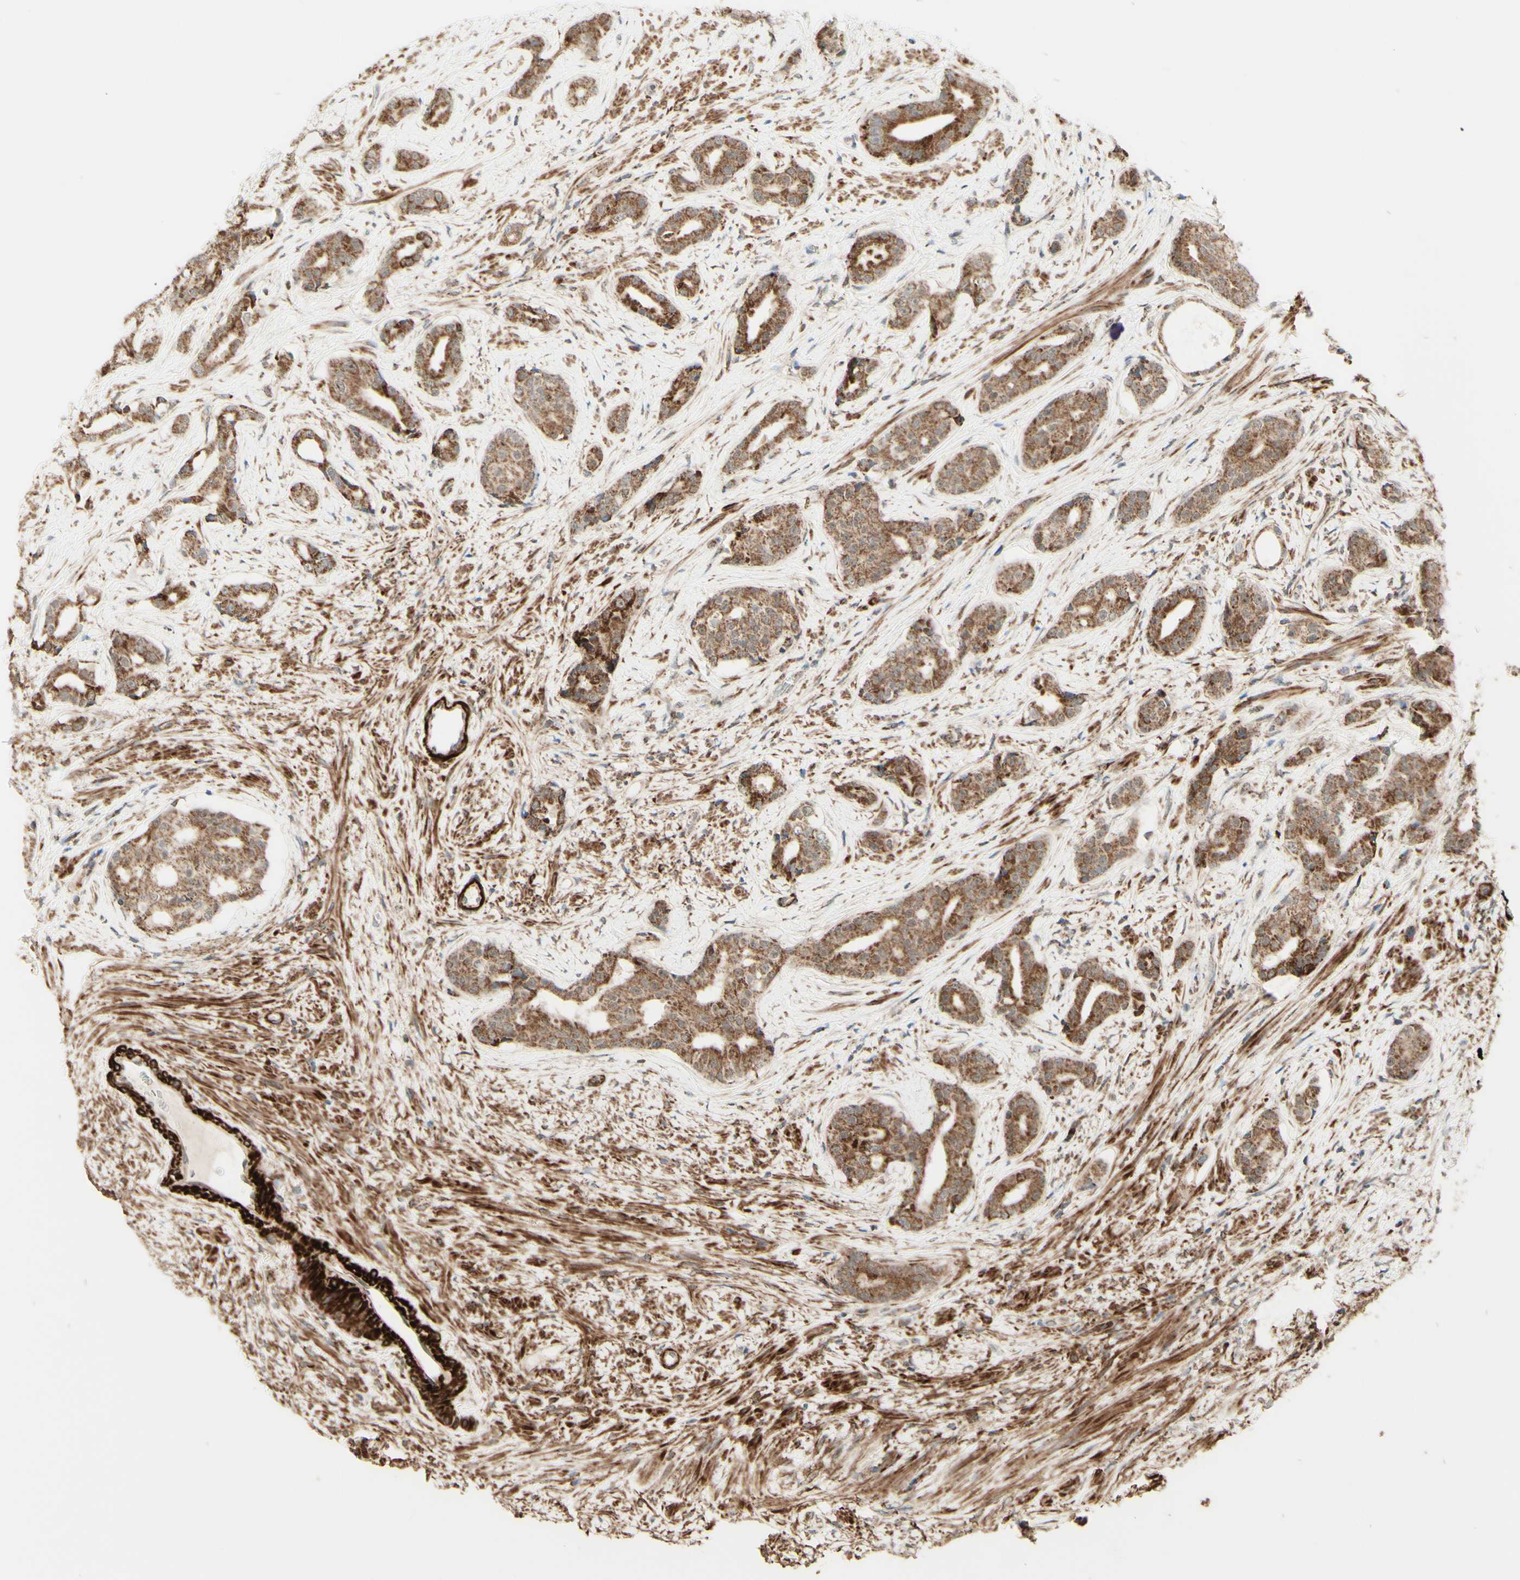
{"staining": {"intensity": "moderate", "quantity": ">75%", "location": "cytoplasmic/membranous"}, "tissue": "prostate cancer", "cell_type": "Tumor cells", "image_type": "cancer", "snomed": [{"axis": "morphology", "description": "Adenocarcinoma, High grade"}, {"axis": "topography", "description": "Prostate"}], "caption": "Protein positivity by immunohistochemistry exhibits moderate cytoplasmic/membranous staining in approximately >75% of tumor cells in high-grade adenocarcinoma (prostate).", "gene": "DHRS3", "patient": {"sex": "male", "age": 71}}